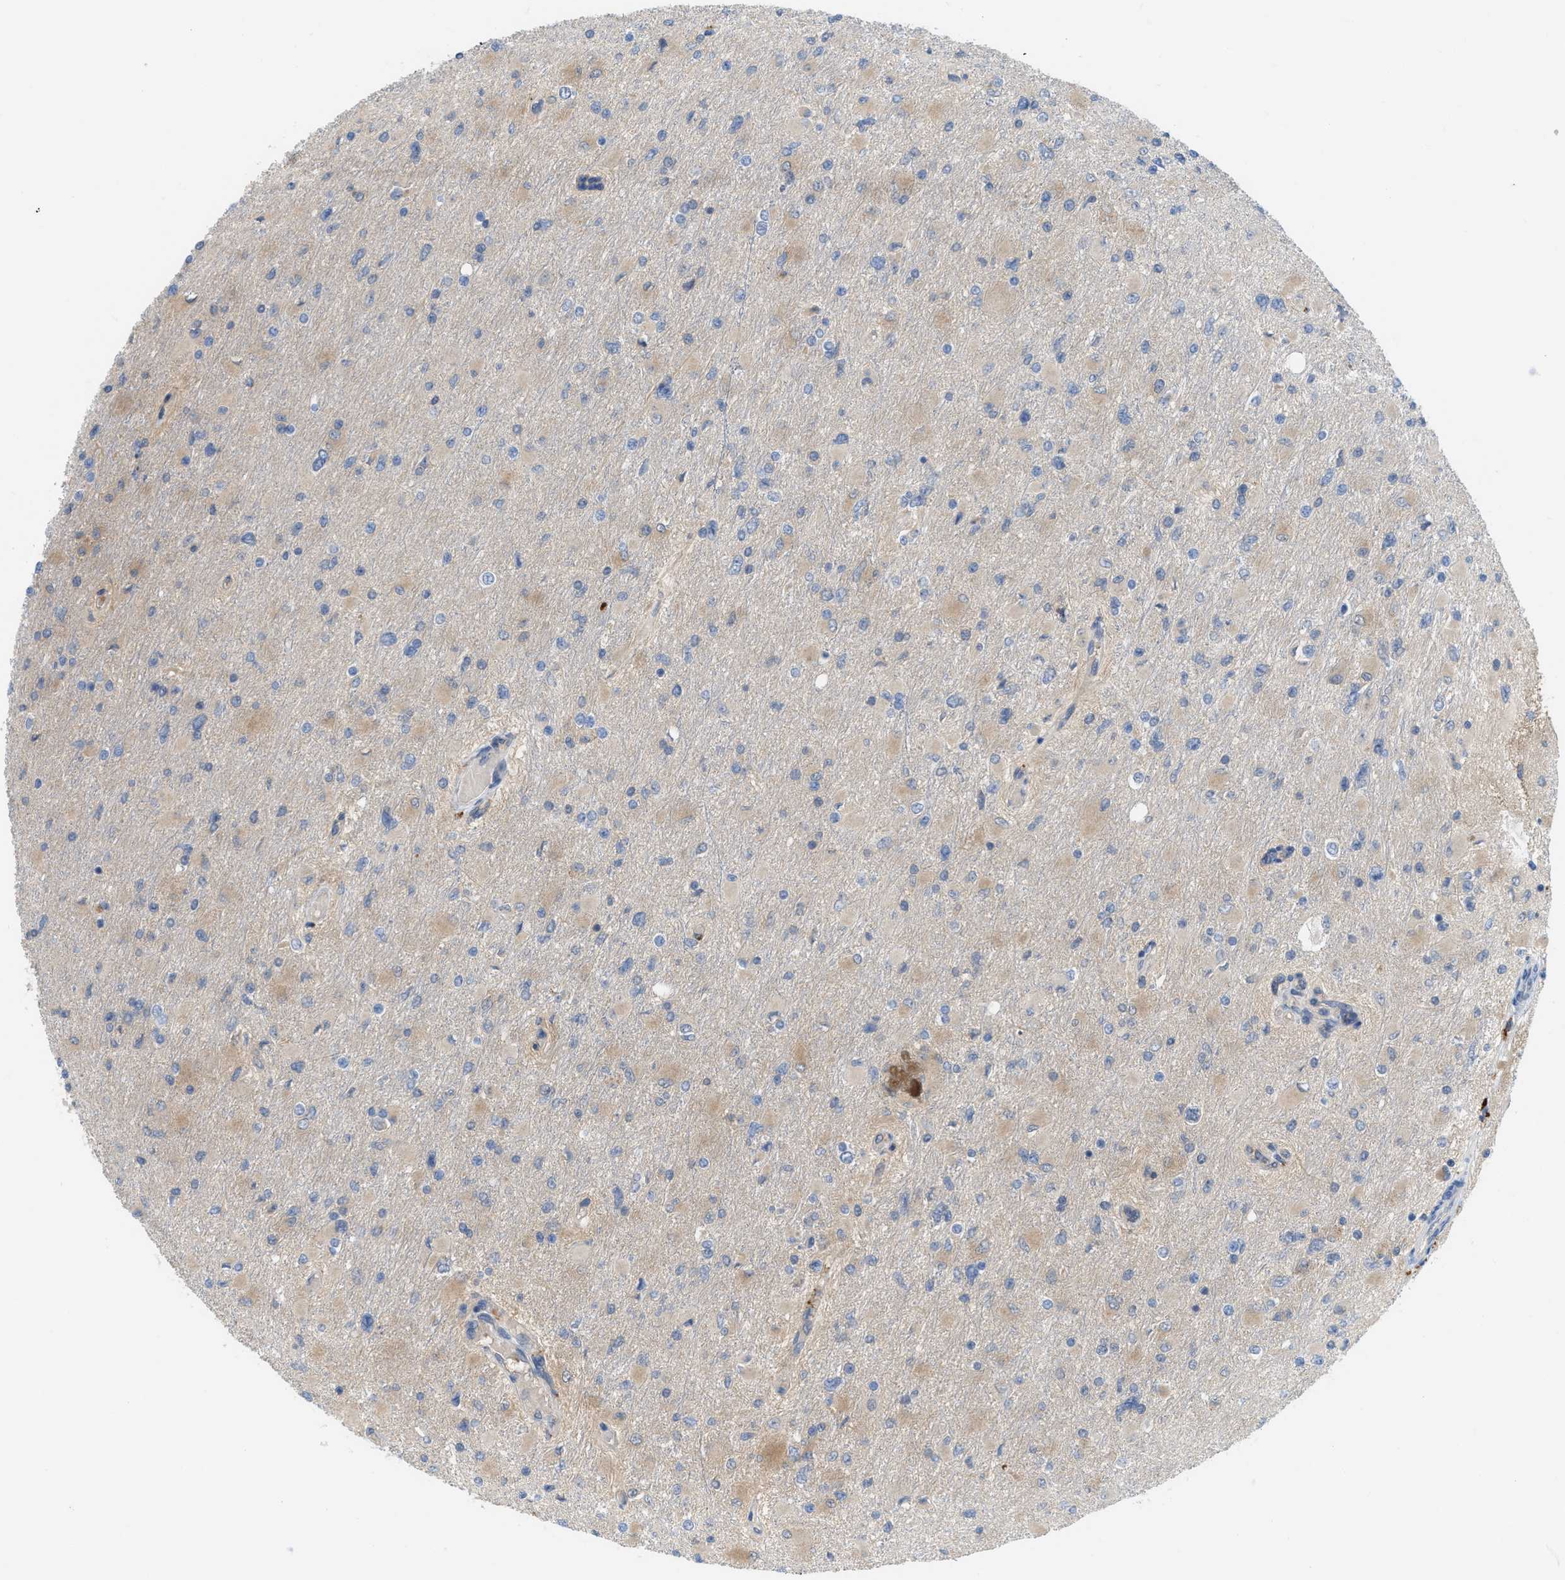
{"staining": {"intensity": "weak", "quantity": "25%-75%", "location": "cytoplasmic/membranous"}, "tissue": "glioma", "cell_type": "Tumor cells", "image_type": "cancer", "snomed": [{"axis": "morphology", "description": "Glioma, malignant, High grade"}, {"axis": "topography", "description": "Cerebral cortex"}], "caption": "There is low levels of weak cytoplasmic/membranous positivity in tumor cells of high-grade glioma (malignant), as demonstrated by immunohistochemical staining (brown color).", "gene": "CSTB", "patient": {"sex": "female", "age": 36}}